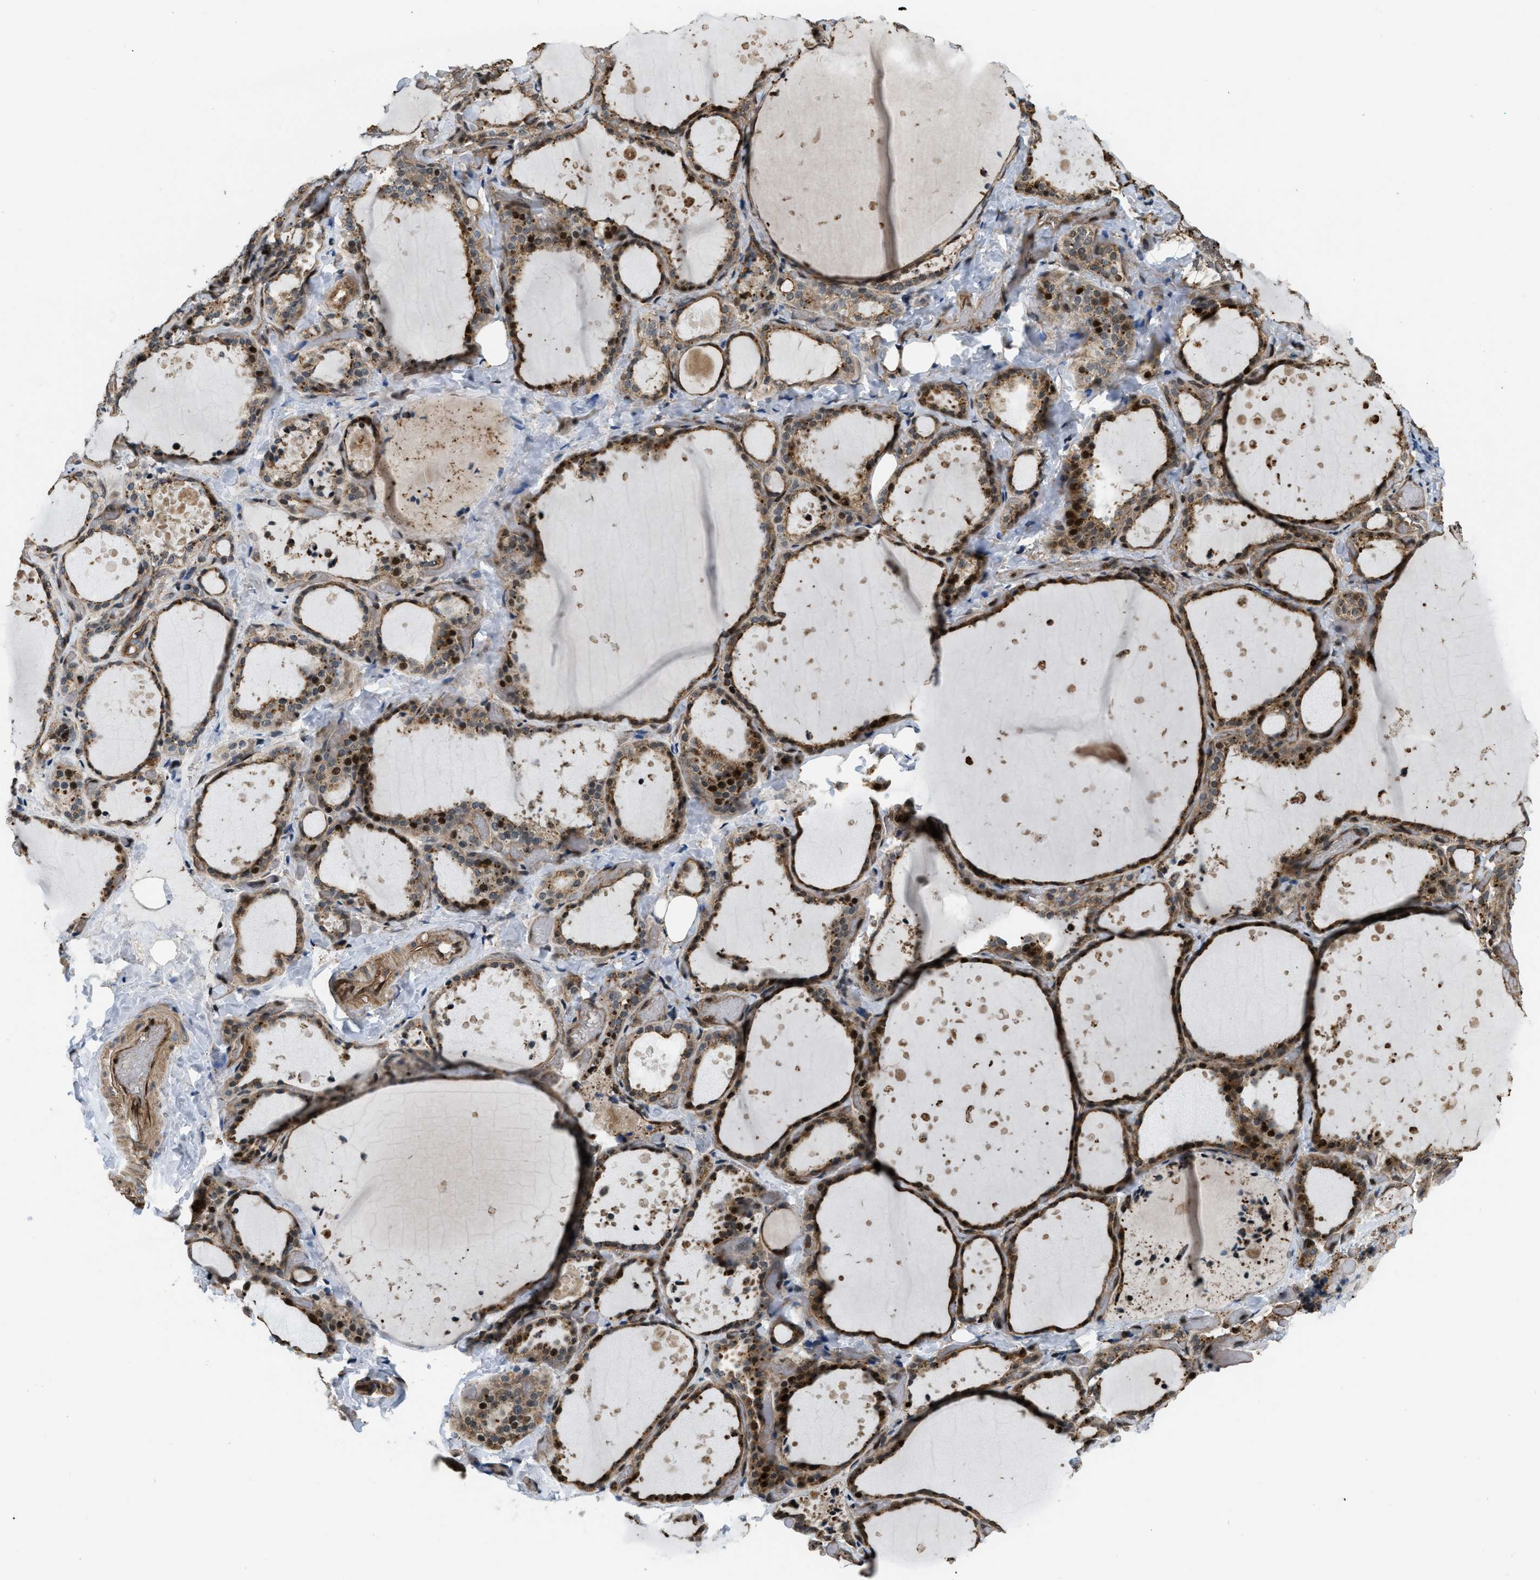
{"staining": {"intensity": "moderate", "quantity": ">75%", "location": "cytoplasmic/membranous,nuclear"}, "tissue": "thyroid gland", "cell_type": "Glandular cells", "image_type": "normal", "snomed": [{"axis": "morphology", "description": "Normal tissue, NOS"}, {"axis": "topography", "description": "Thyroid gland"}], "caption": "This image shows immunohistochemistry staining of normal human thyroid gland, with medium moderate cytoplasmic/membranous,nuclear expression in about >75% of glandular cells.", "gene": "LTA4H", "patient": {"sex": "female", "age": 44}}